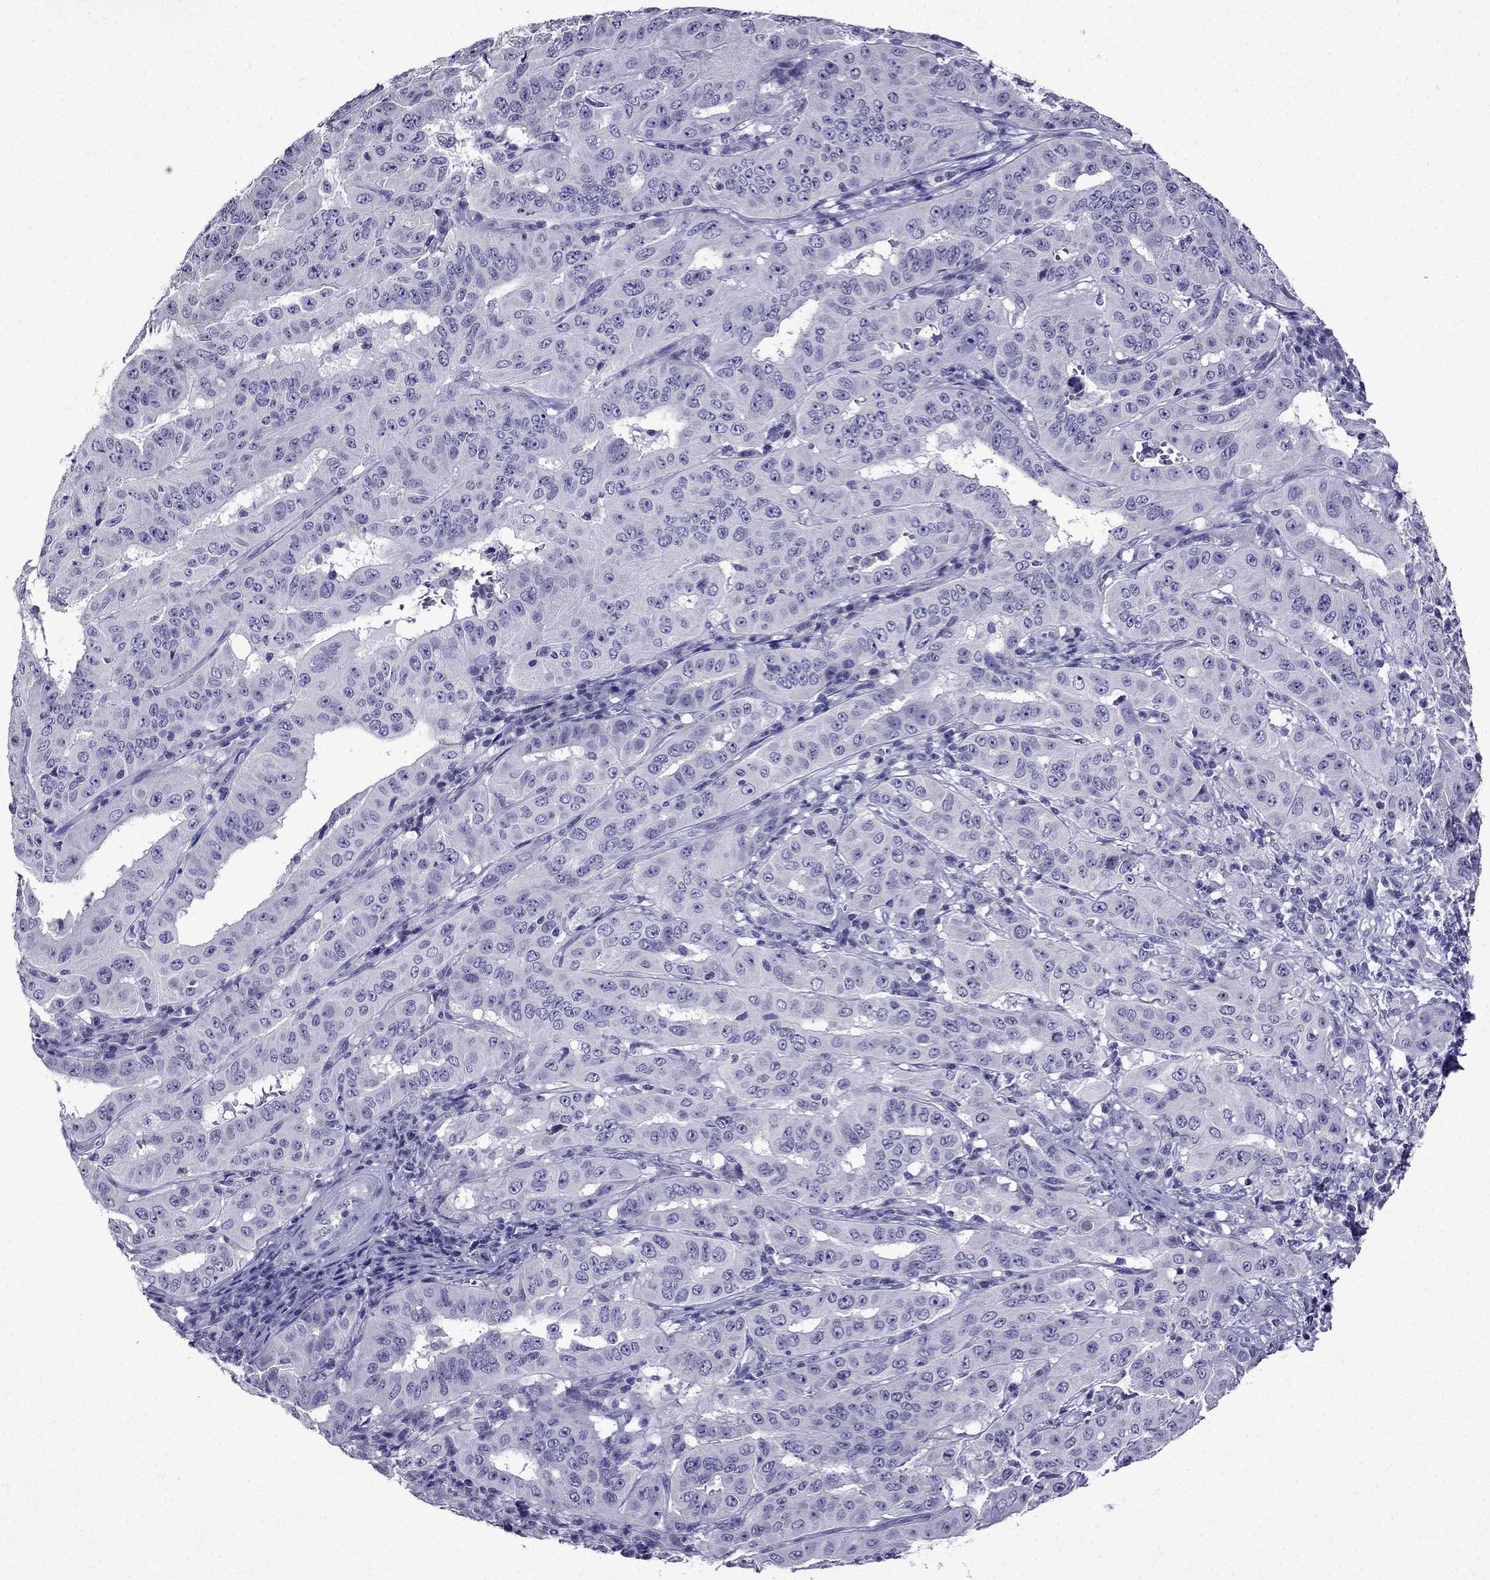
{"staining": {"intensity": "negative", "quantity": "none", "location": "none"}, "tissue": "pancreatic cancer", "cell_type": "Tumor cells", "image_type": "cancer", "snomed": [{"axis": "morphology", "description": "Adenocarcinoma, NOS"}, {"axis": "topography", "description": "Pancreas"}], "caption": "IHC micrograph of neoplastic tissue: human adenocarcinoma (pancreatic) stained with DAB (3,3'-diaminobenzidine) reveals no significant protein staining in tumor cells.", "gene": "DNAH17", "patient": {"sex": "male", "age": 63}}